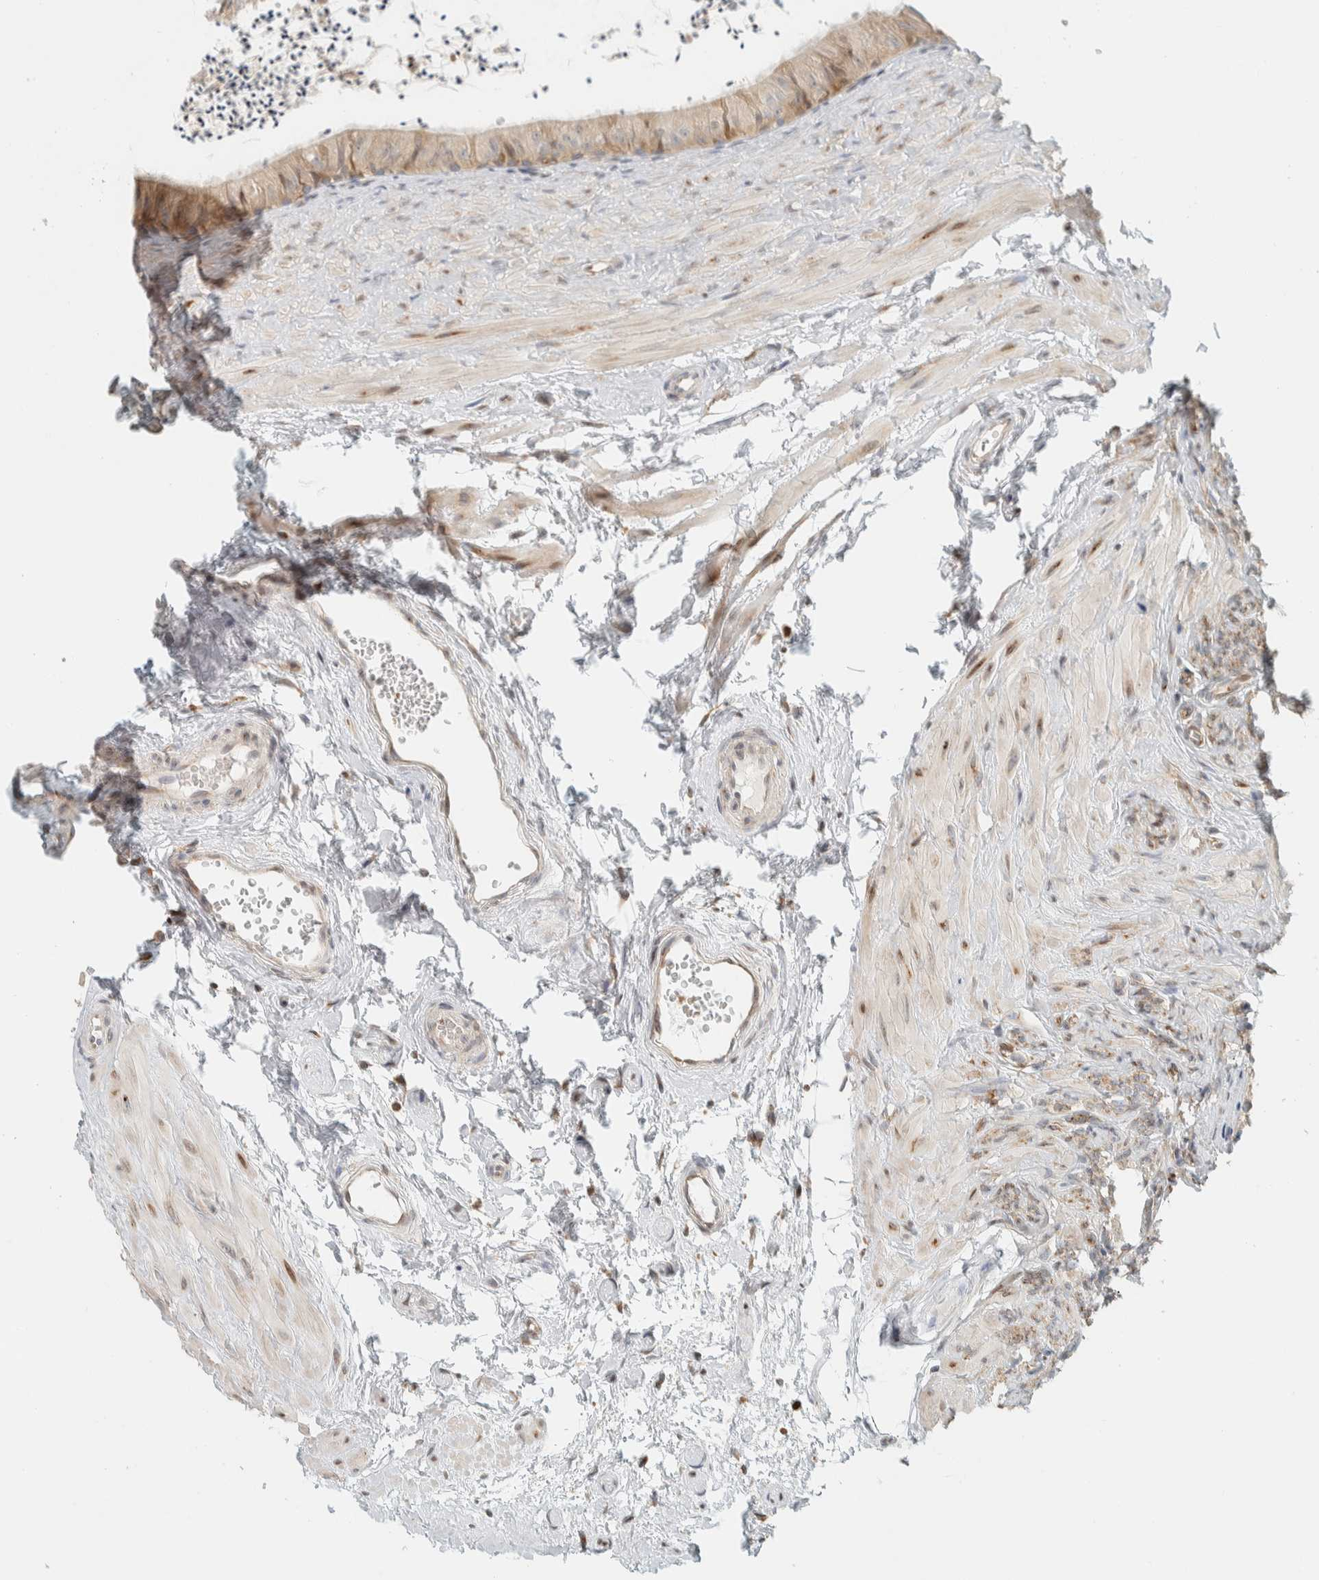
{"staining": {"intensity": "weak", "quantity": ">75%", "location": "cytoplasmic/membranous"}, "tissue": "epididymis", "cell_type": "Glandular cells", "image_type": "normal", "snomed": [{"axis": "morphology", "description": "Normal tissue, NOS"}, {"axis": "topography", "description": "Epididymis"}], "caption": "An immunohistochemistry micrograph of normal tissue is shown. Protein staining in brown shows weak cytoplasmic/membranous positivity in epididymis within glandular cells. The protein is stained brown, and the nuclei are stained in blue (DAB (3,3'-diaminobenzidine) IHC with brightfield microscopy, high magnification).", "gene": "LLGL2", "patient": {"sex": "male", "age": 56}}